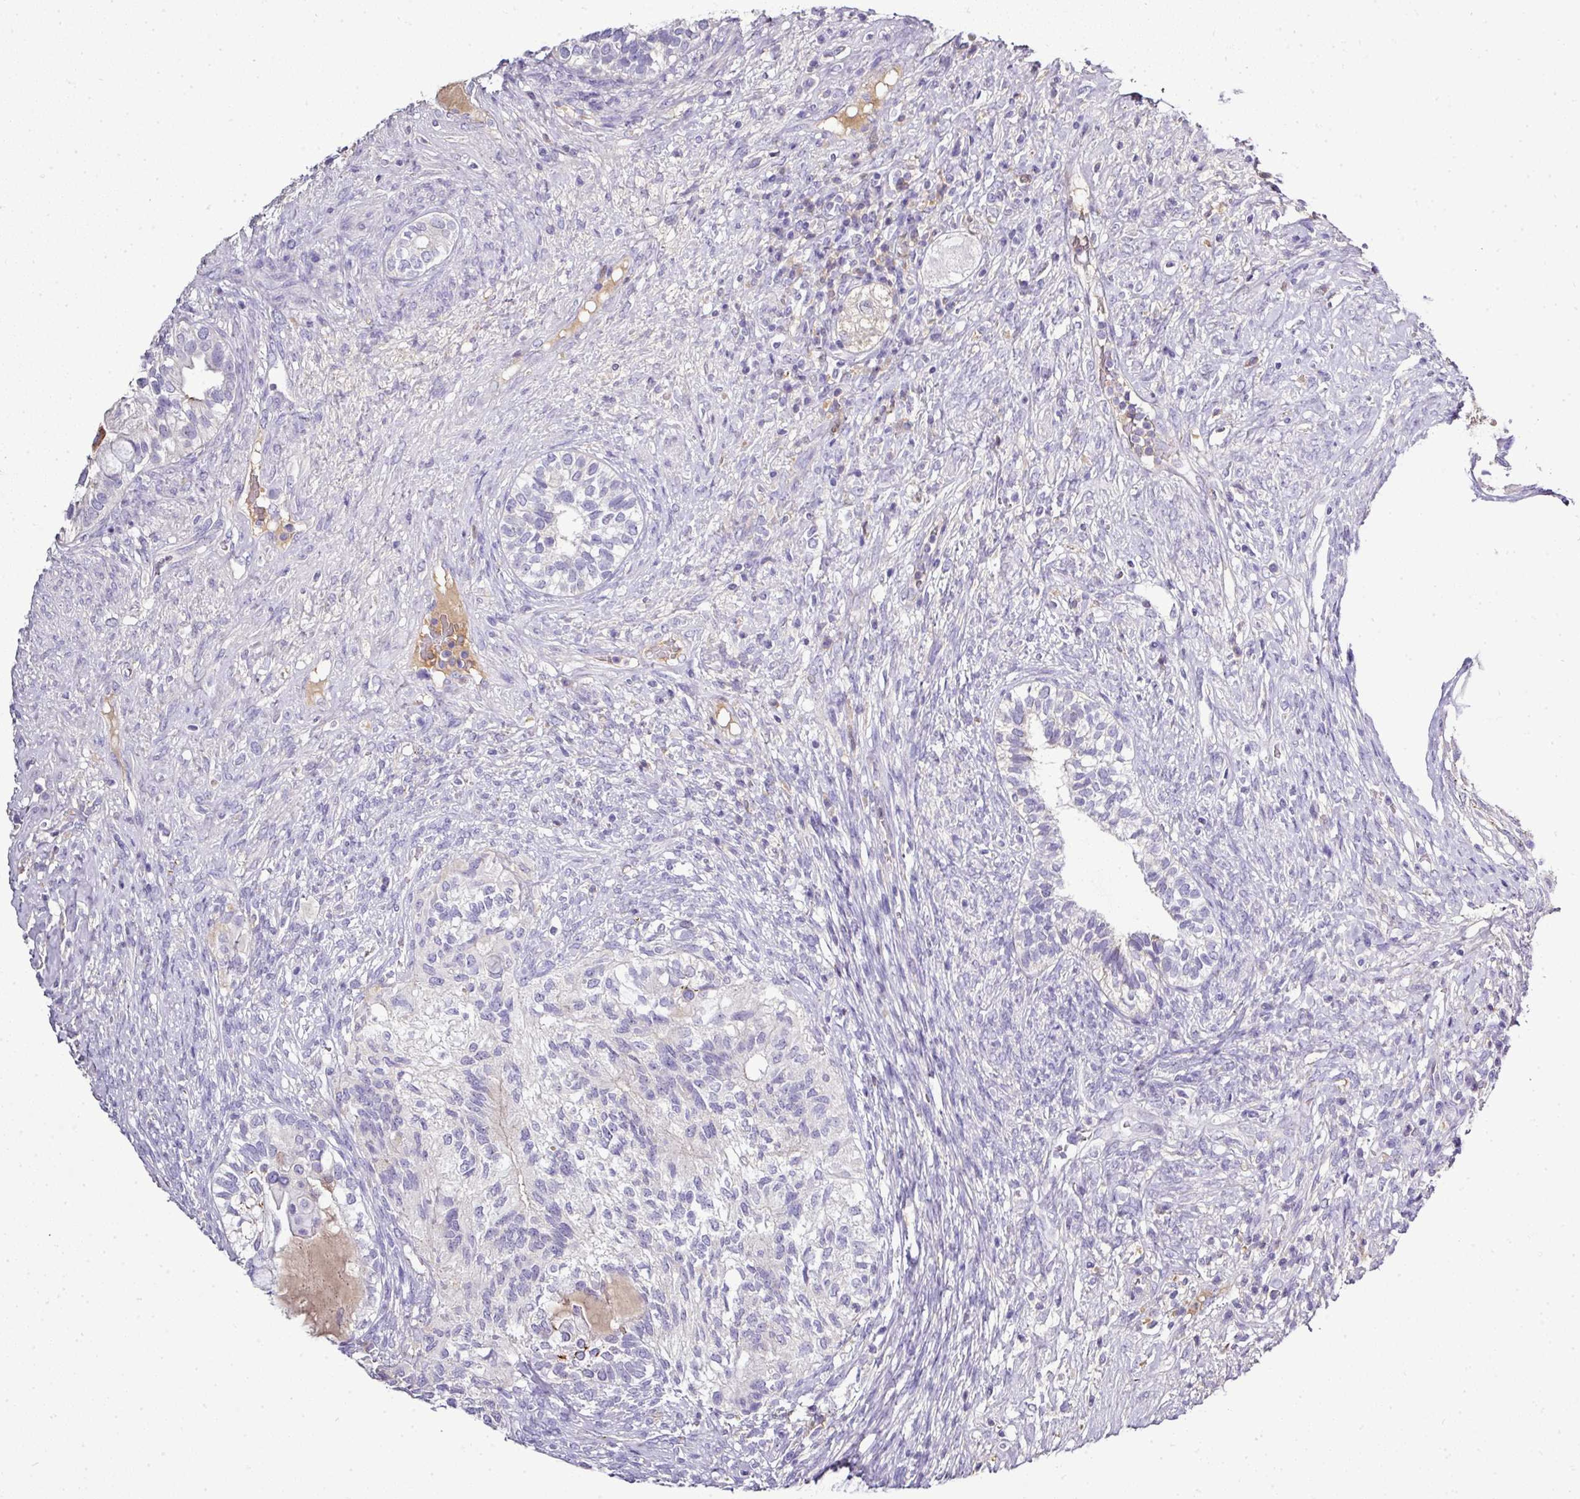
{"staining": {"intensity": "negative", "quantity": "none", "location": "none"}, "tissue": "testis cancer", "cell_type": "Tumor cells", "image_type": "cancer", "snomed": [{"axis": "morphology", "description": "Seminoma, NOS"}, {"axis": "morphology", "description": "Carcinoma, Embryonal, NOS"}, {"axis": "topography", "description": "Testis"}], "caption": "Seminoma (testis) was stained to show a protein in brown. There is no significant staining in tumor cells. The staining is performed using DAB brown chromogen with nuclei counter-stained in using hematoxylin.", "gene": "CAB39L", "patient": {"sex": "male", "age": 41}}